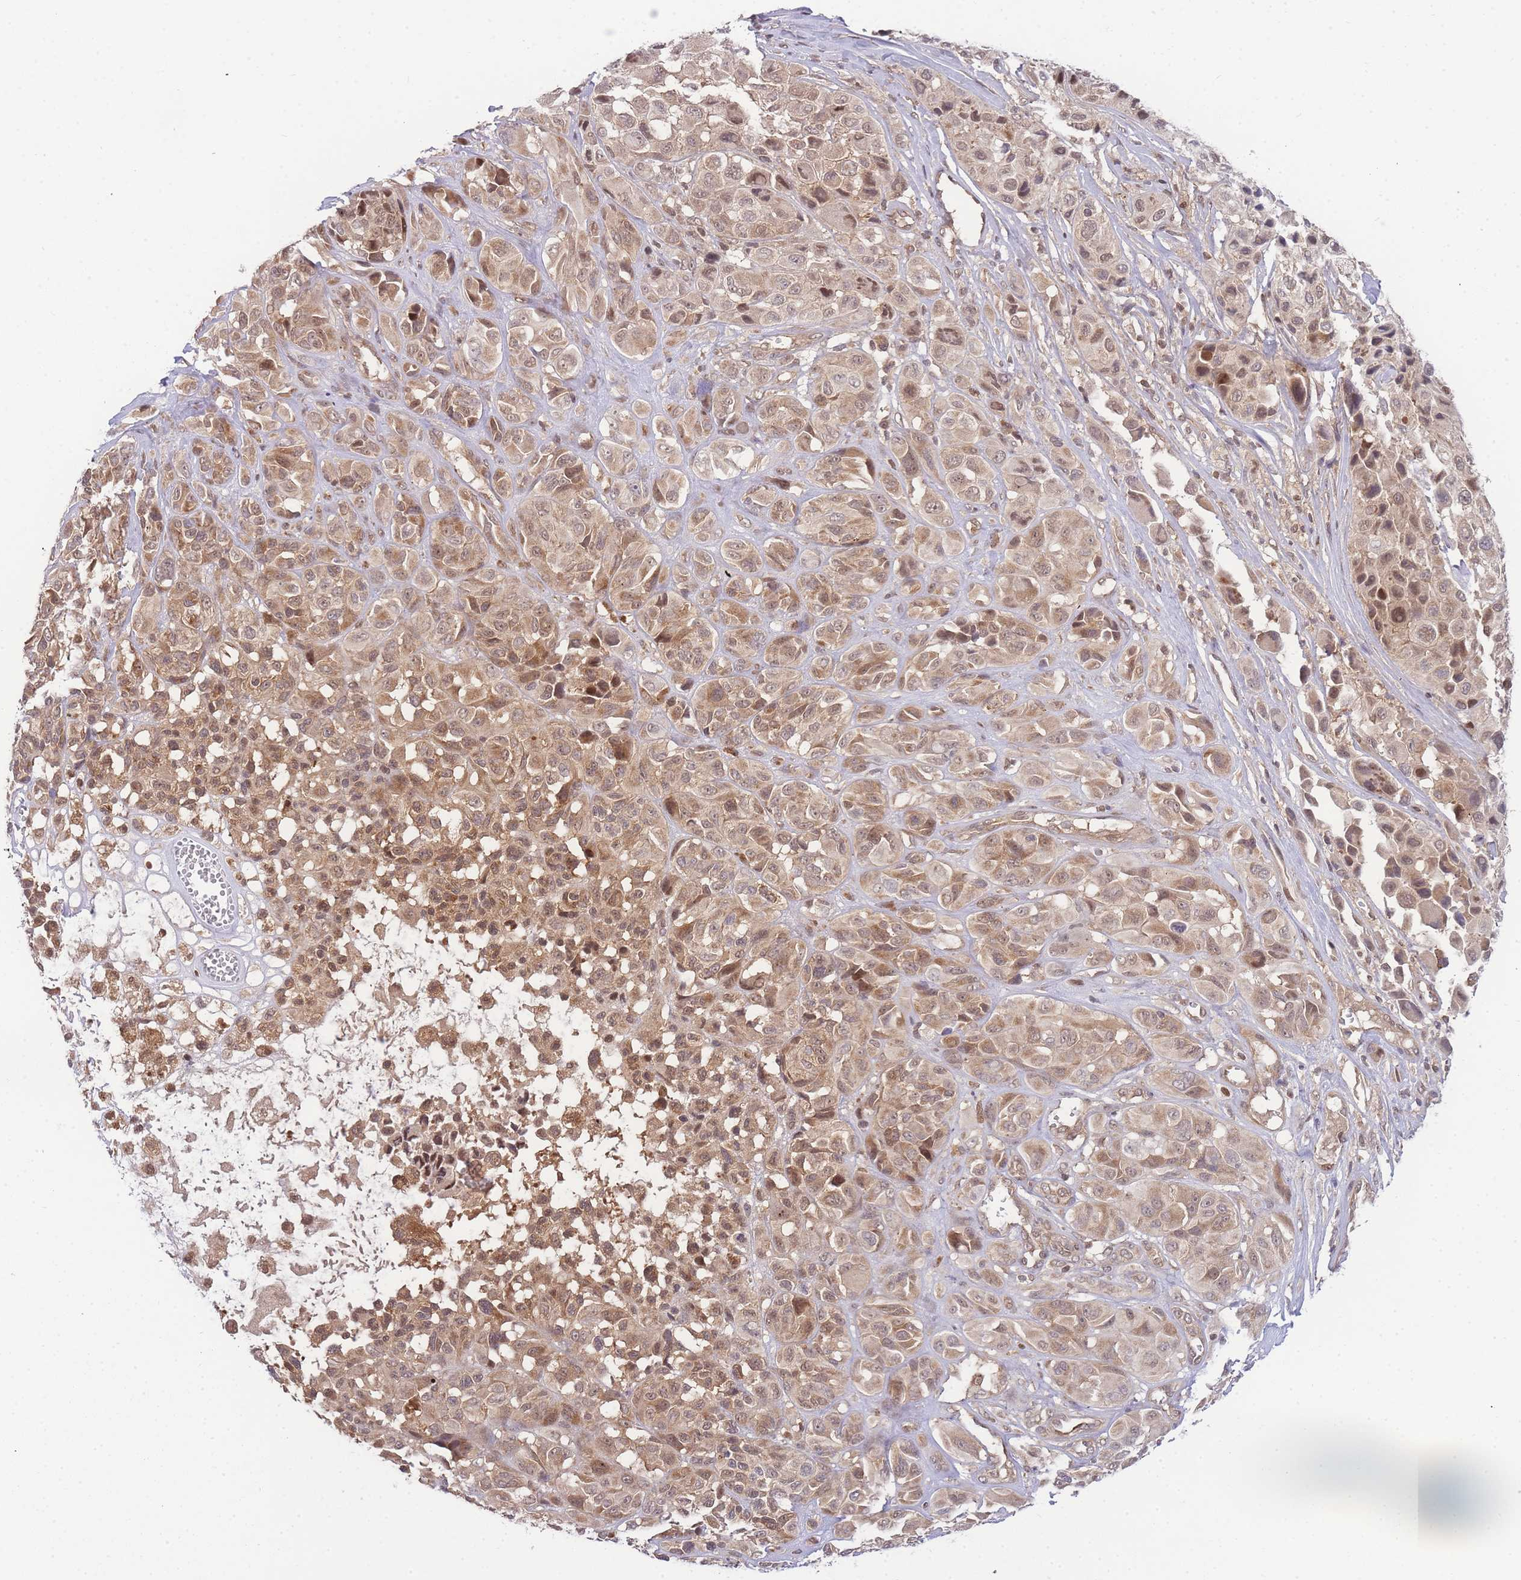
{"staining": {"intensity": "moderate", "quantity": ">75%", "location": "cytoplasmic/membranous,nuclear"}, "tissue": "melanoma", "cell_type": "Tumor cells", "image_type": "cancer", "snomed": [{"axis": "morphology", "description": "Malignant melanoma, NOS"}, {"axis": "topography", "description": "Skin of trunk"}], "caption": "Immunohistochemistry (IHC) image of human melanoma stained for a protein (brown), which reveals medium levels of moderate cytoplasmic/membranous and nuclear staining in about >75% of tumor cells.", "gene": "KIAA1191", "patient": {"sex": "male", "age": 71}}